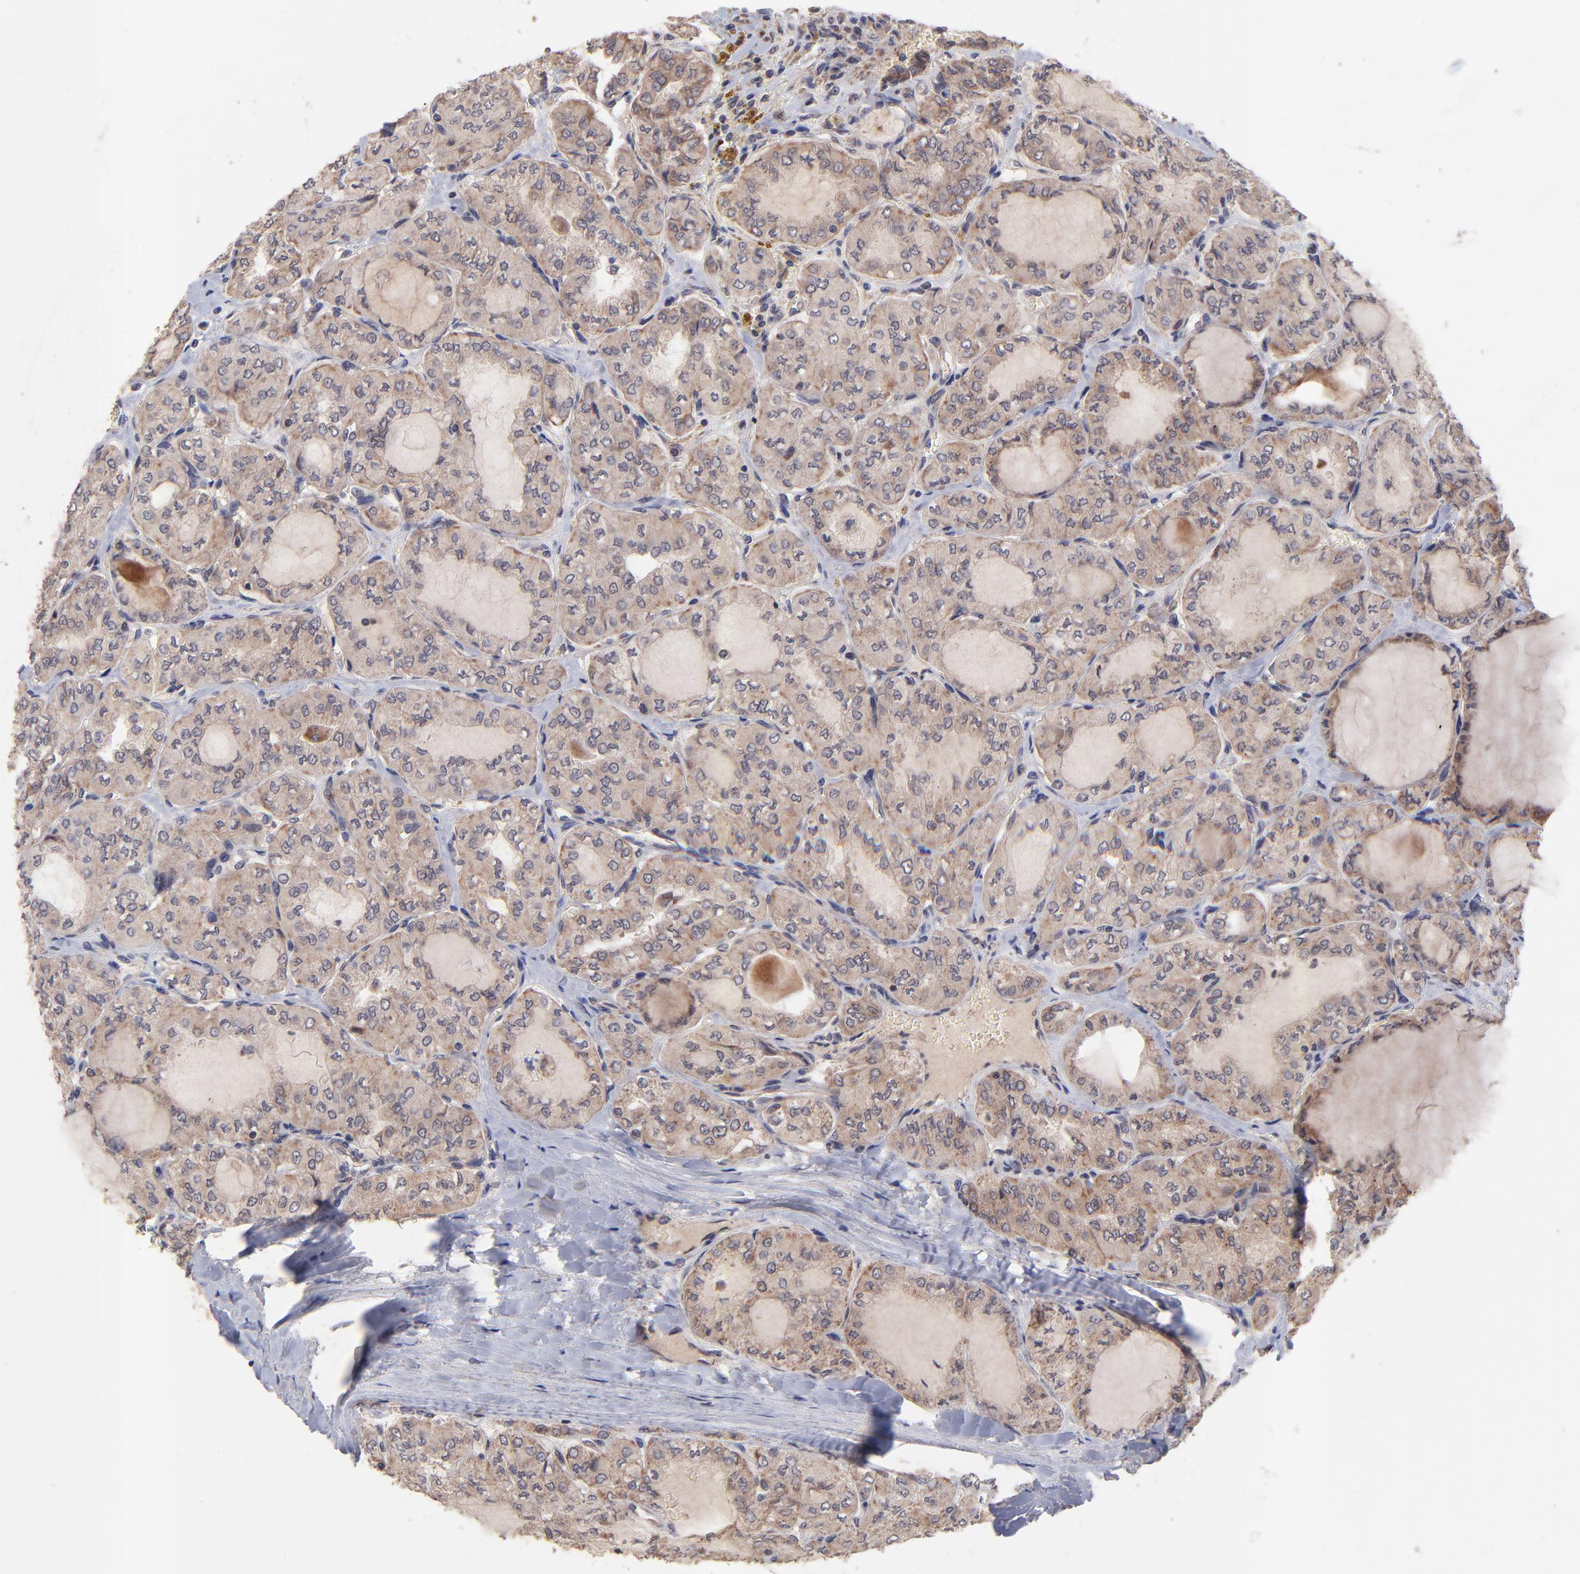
{"staining": {"intensity": "moderate", "quantity": ">75%", "location": "cytoplasmic/membranous"}, "tissue": "thyroid cancer", "cell_type": "Tumor cells", "image_type": "cancer", "snomed": [{"axis": "morphology", "description": "Papillary adenocarcinoma, NOS"}, {"axis": "topography", "description": "Thyroid gland"}], "caption": "Human thyroid cancer stained with a brown dye displays moderate cytoplasmic/membranous positive staining in approximately >75% of tumor cells.", "gene": "BAIAP2L2", "patient": {"sex": "male", "age": 20}}